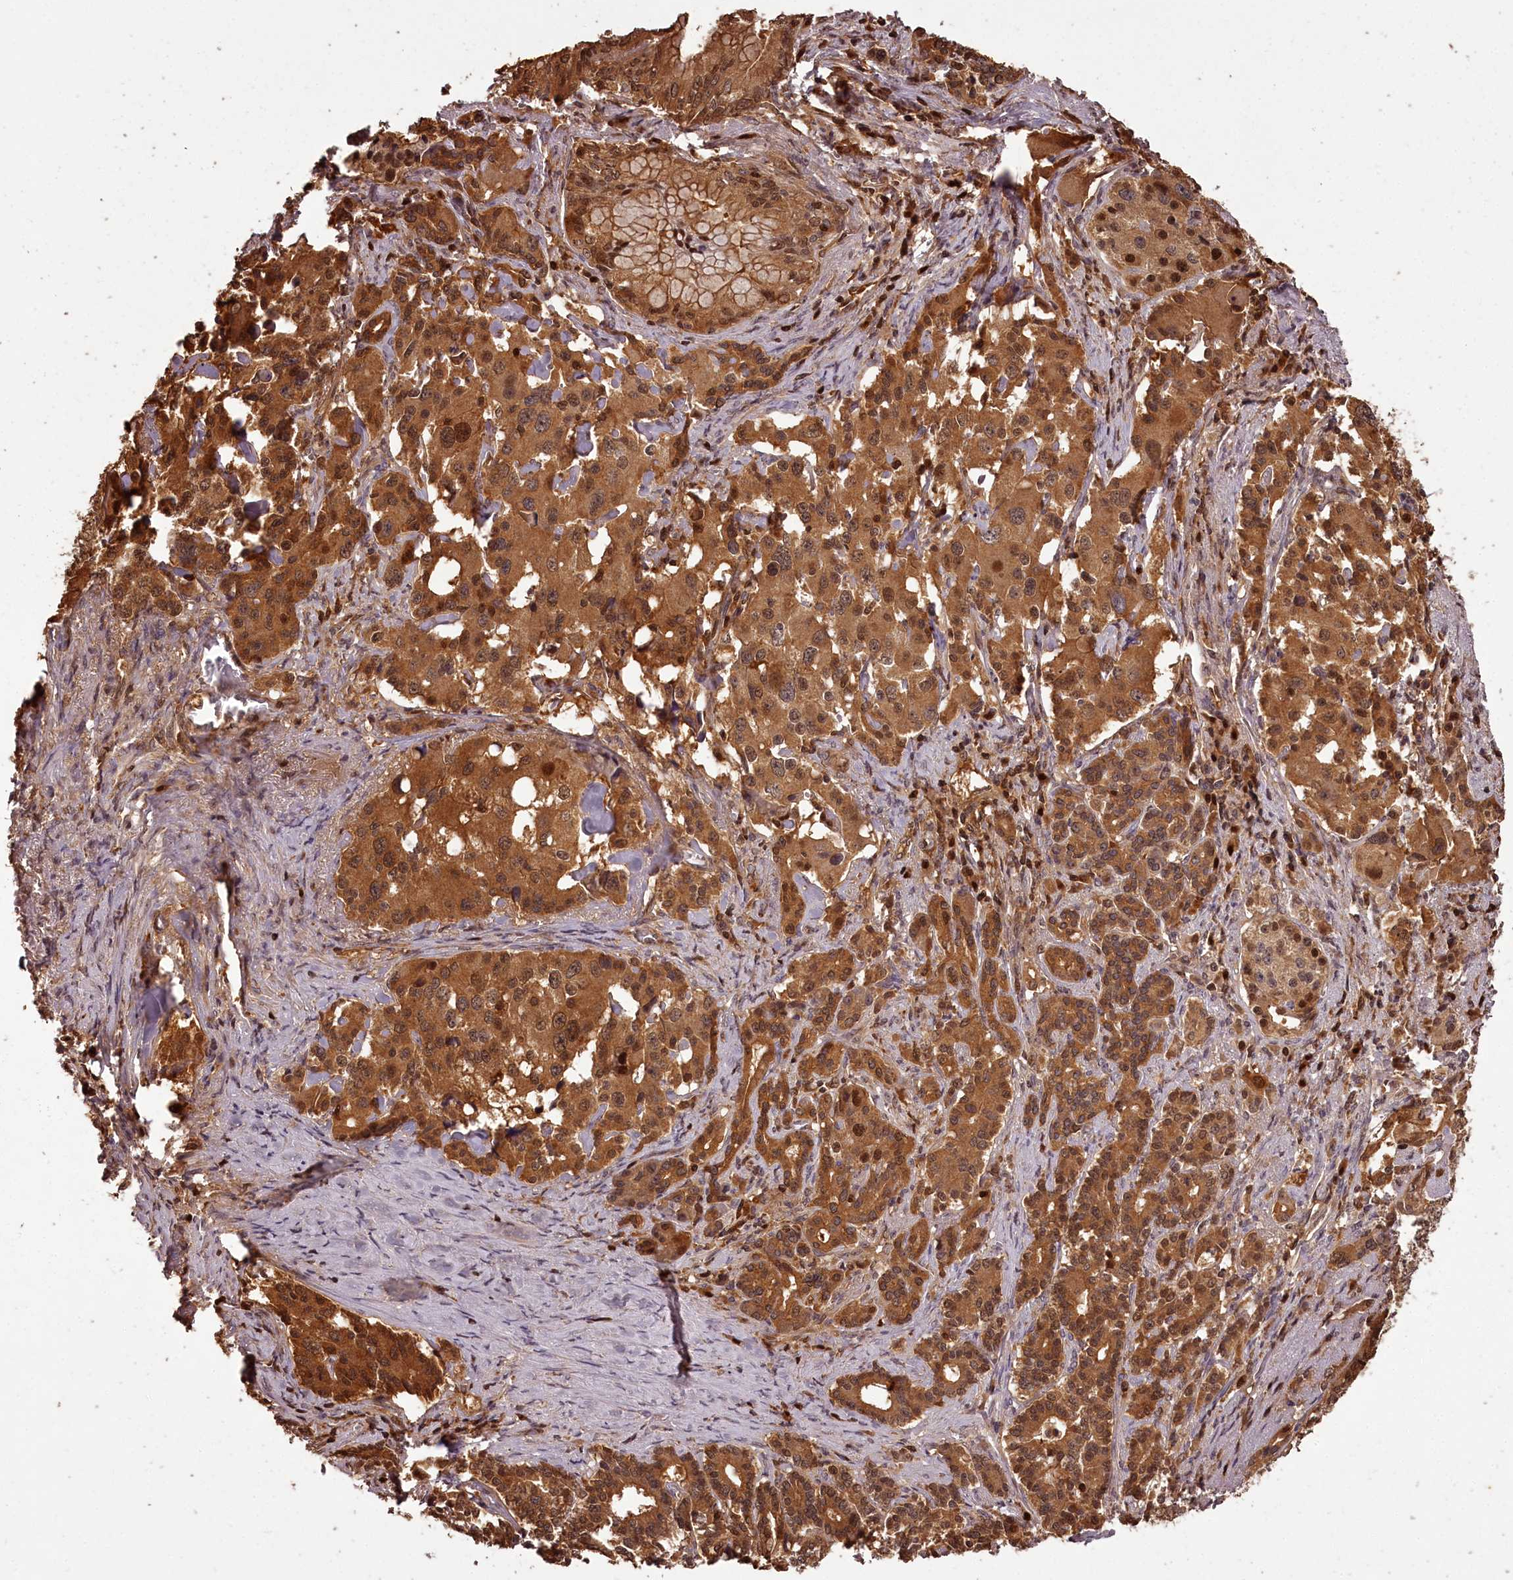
{"staining": {"intensity": "moderate", "quantity": ">75%", "location": "cytoplasmic/membranous,nuclear"}, "tissue": "pancreatic cancer", "cell_type": "Tumor cells", "image_type": "cancer", "snomed": [{"axis": "morphology", "description": "Adenocarcinoma, NOS"}, {"axis": "topography", "description": "Pancreas"}], "caption": "Pancreatic cancer (adenocarcinoma) stained for a protein exhibits moderate cytoplasmic/membranous and nuclear positivity in tumor cells. The staining was performed using DAB, with brown indicating positive protein expression. Nuclei are stained blue with hematoxylin.", "gene": "NPRL2", "patient": {"sex": "female", "age": 74}}